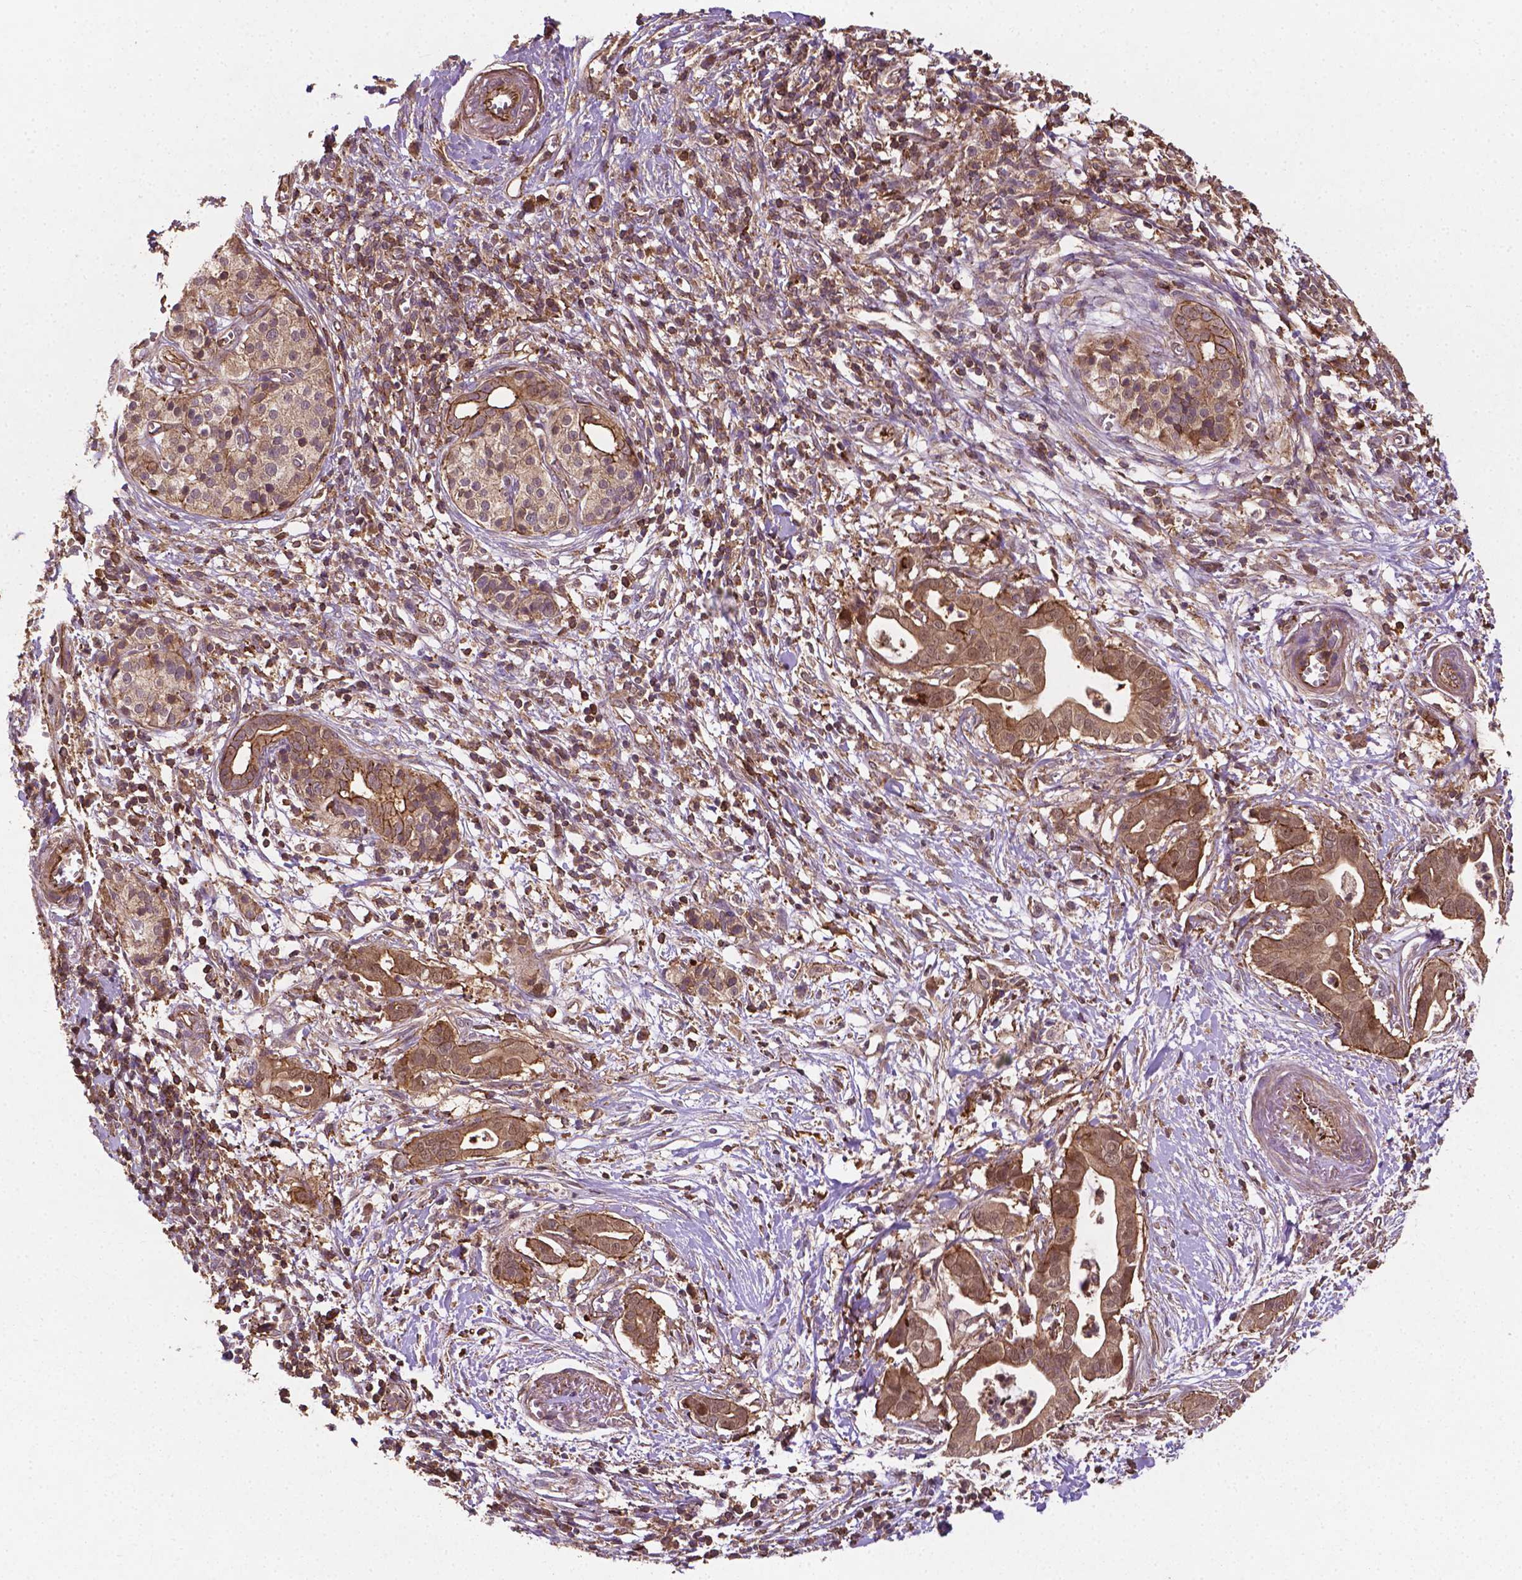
{"staining": {"intensity": "moderate", "quantity": ">75%", "location": "cytoplasmic/membranous"}, "tissue": "pancreatic cancer", "cell_type": "Tumor cells", "image_type": "cancer", "snomed": [{"axis": "morphology", "description": "Adenocarcinoma, NOS"}, {"axis": "topography", "description": "Pancreas"}], "caption": "The micrograph demonstrates staining of pancreatic cancer (adenocarcinoma), revealing moderate cytoplasmic/membranous protein staining (brown color) within tumor cells. The staining was performed using DAB (3,3'-diaminobenzidine), with brown indicating positive protein expression. Nuclei are stained blue with hematoxylin.", "gene": "ZMYND19", "patient": {"sex": "male", "age": 61}}